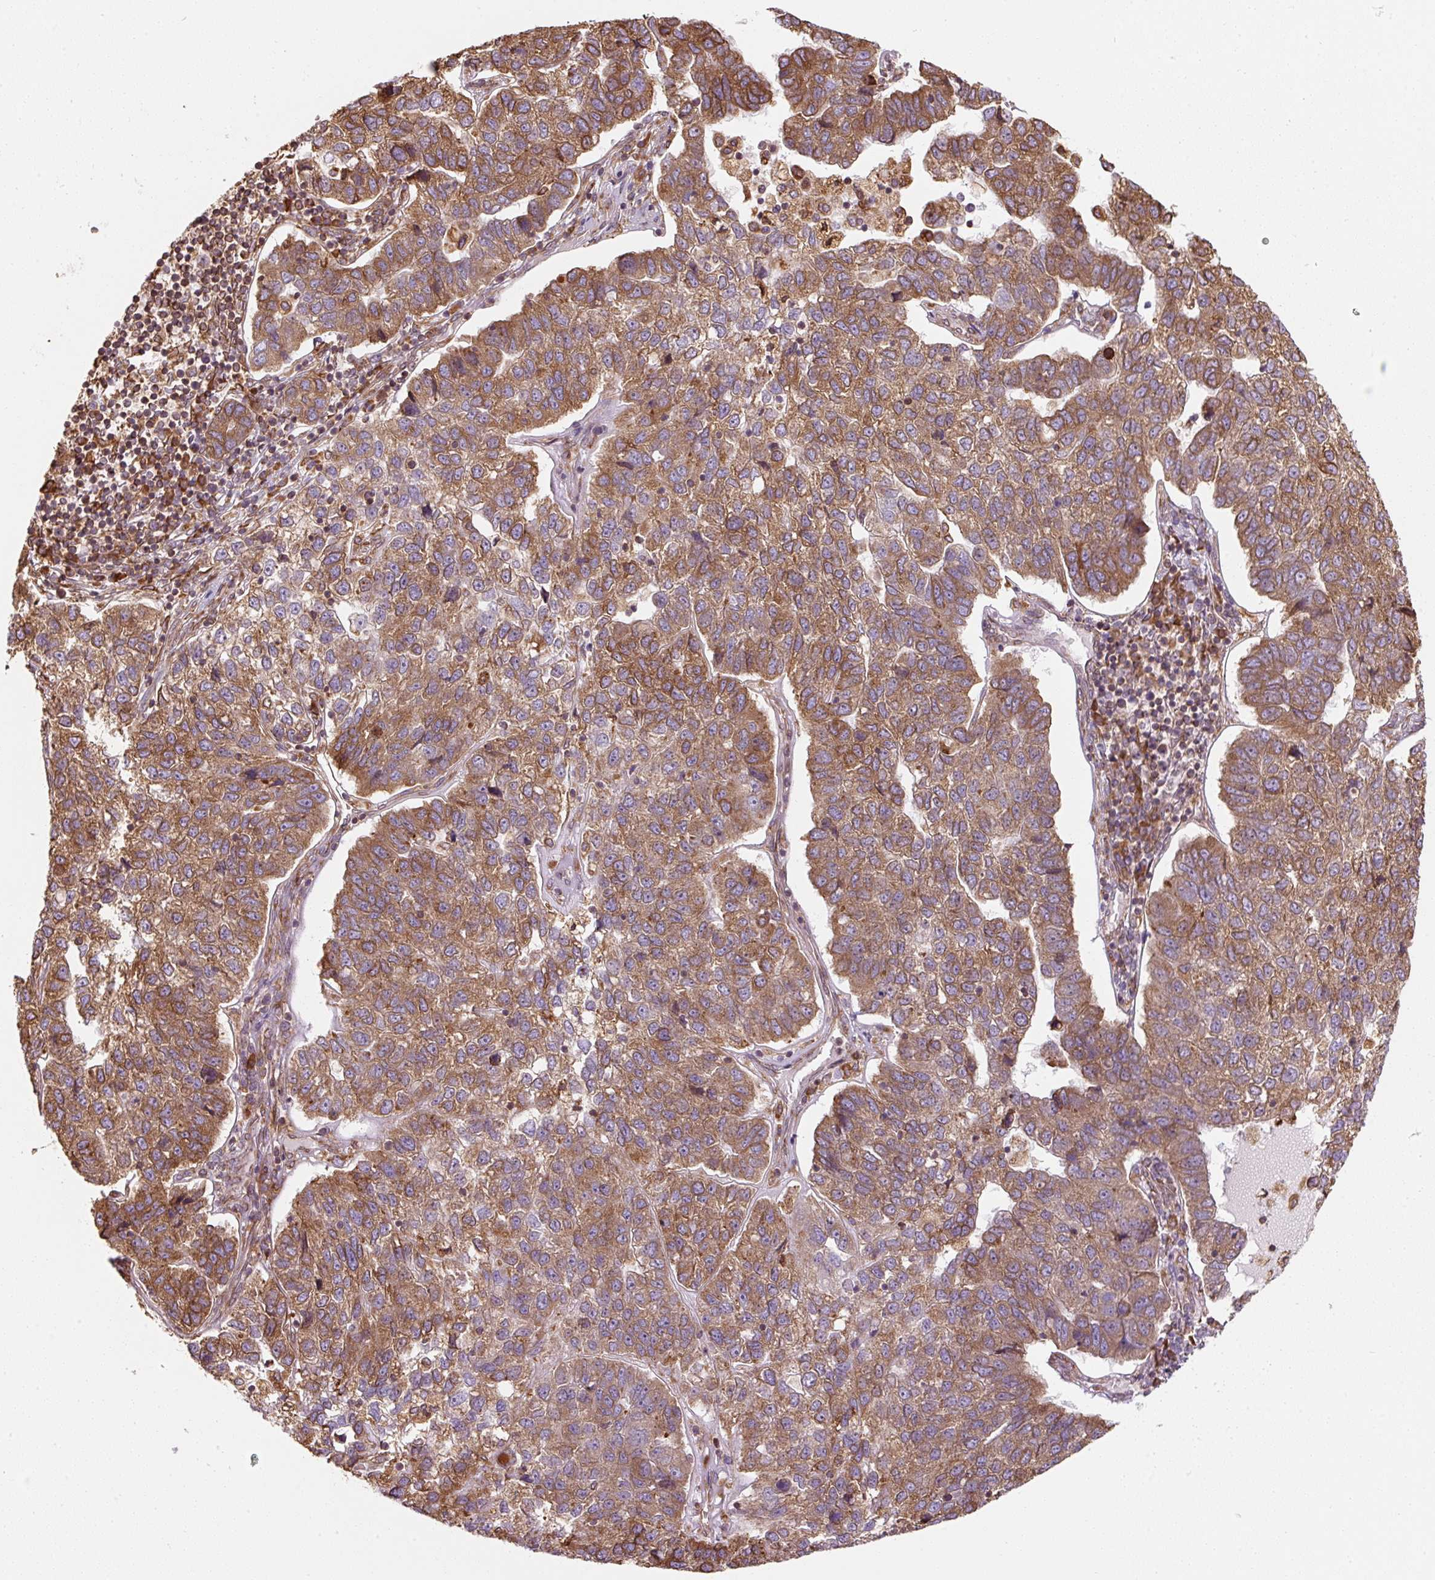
{"staining": {"intensity": "moderate", "quantity": ">75%", "location": "cytoplasmic/membranous"}, "tissue": "pancreatic cancer", "cell_type": "Tumor cells", "image_type": "cancer", "snomed": [{"axis": "morphology", "description": "Adenocarcinoma, NOS"}, {"axis": "topography", "description": "Pancreas"}], "caption": "Protein staining by IHC demonstrates moderate cytoplasmic/membranous expression in approximately >75% of tumor cells in pancreatic cancer (adenocarcinoma). (Stains: DAB in brown, nuclei in blue, Microscopy: brightfield microscopy at high magnification).", "gene": "PRKCSH", "patient": {"sex": "female", "age": 61}}